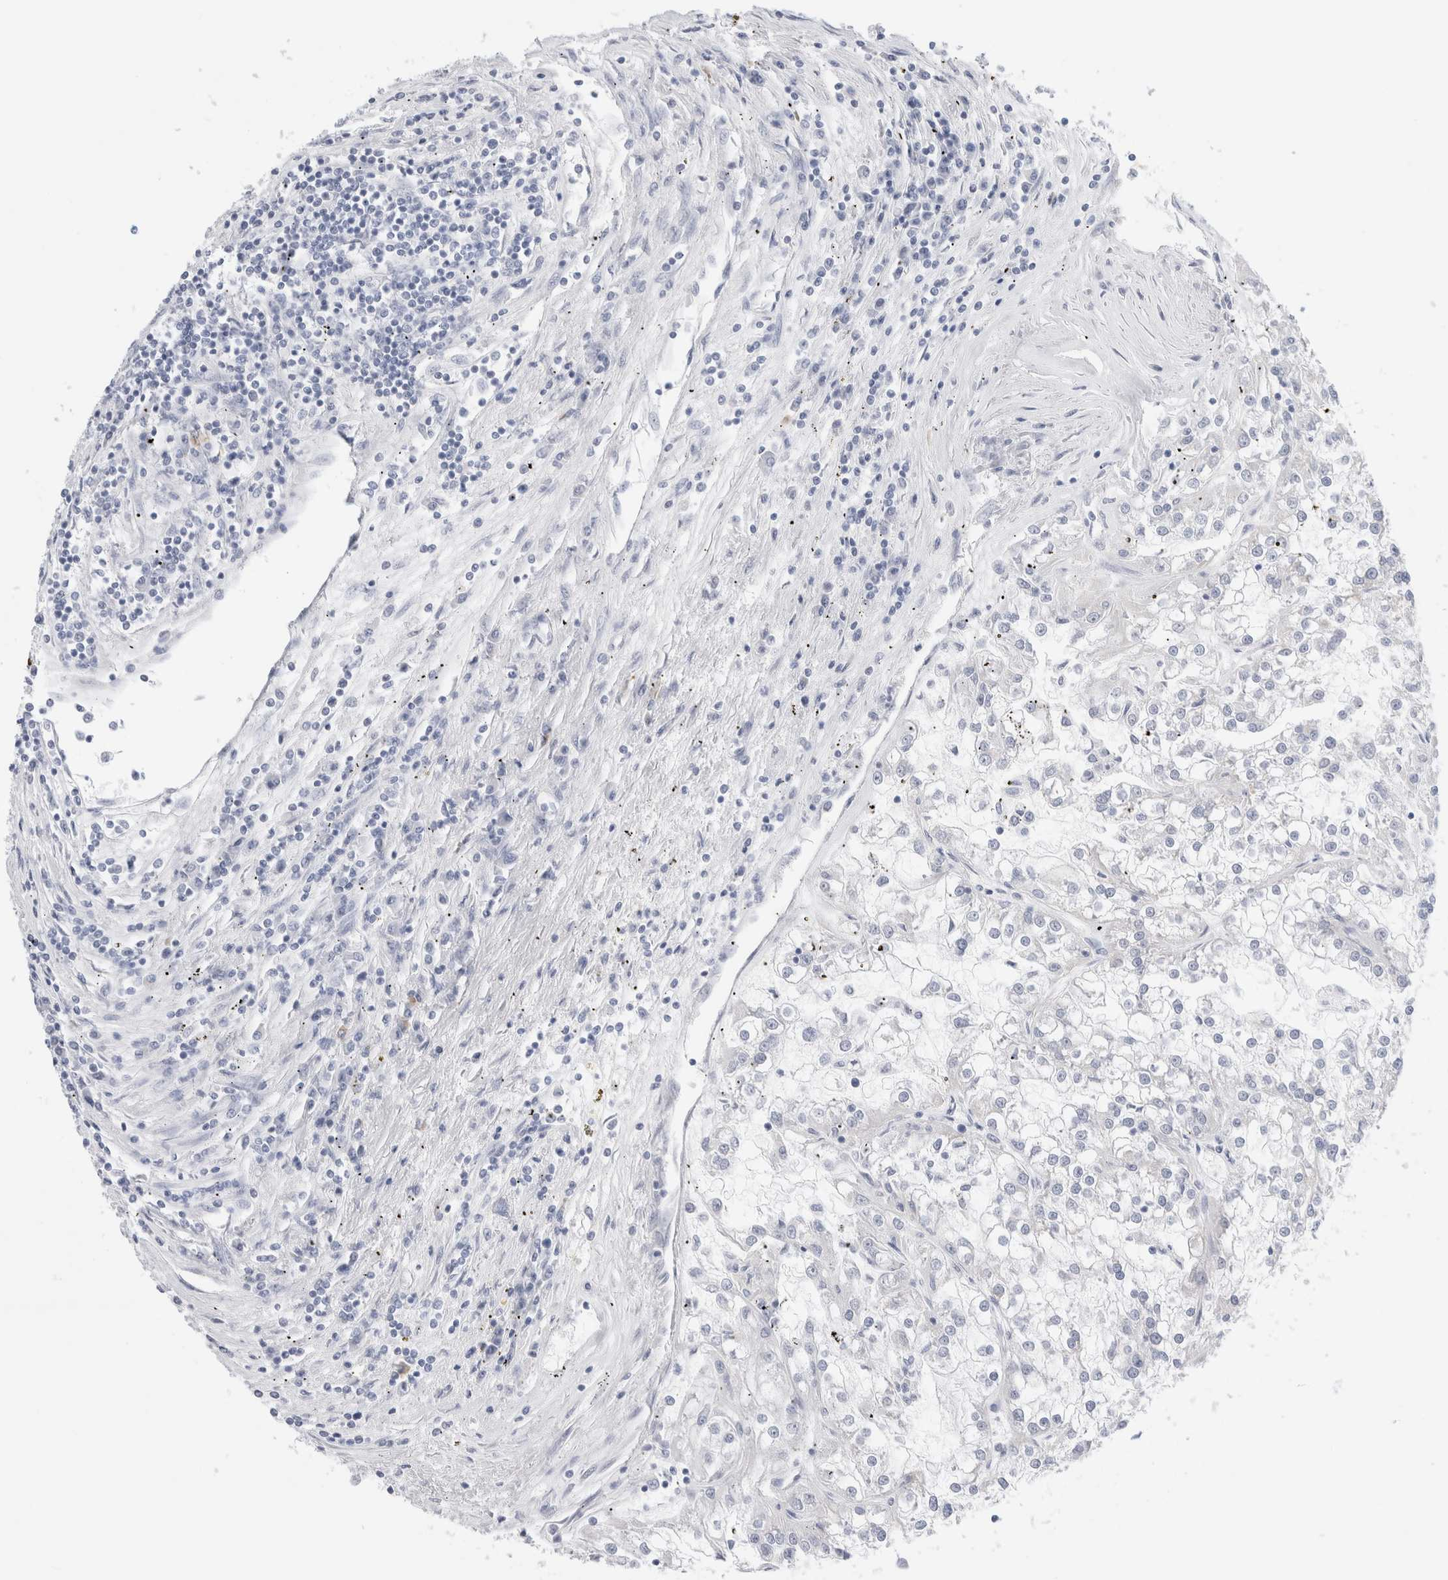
{"staining": {"intensity": "negative", "quantity": "none", "location": "none"}, "tissue": "renal cancer", "cell_type": "Tumor cells", "image_type": "cancer", "snomed": [{"axis": "morphology", "description": "Adenocarcinoma, NOS"}, {"axis": "topography", "description": "Kidney"}], "caption": "Histopathology image shows no significant protein staining in tumor cells of renal cancer.", "gene": "SLC22A12", "patient": {"sex": "female", "age": 52}}